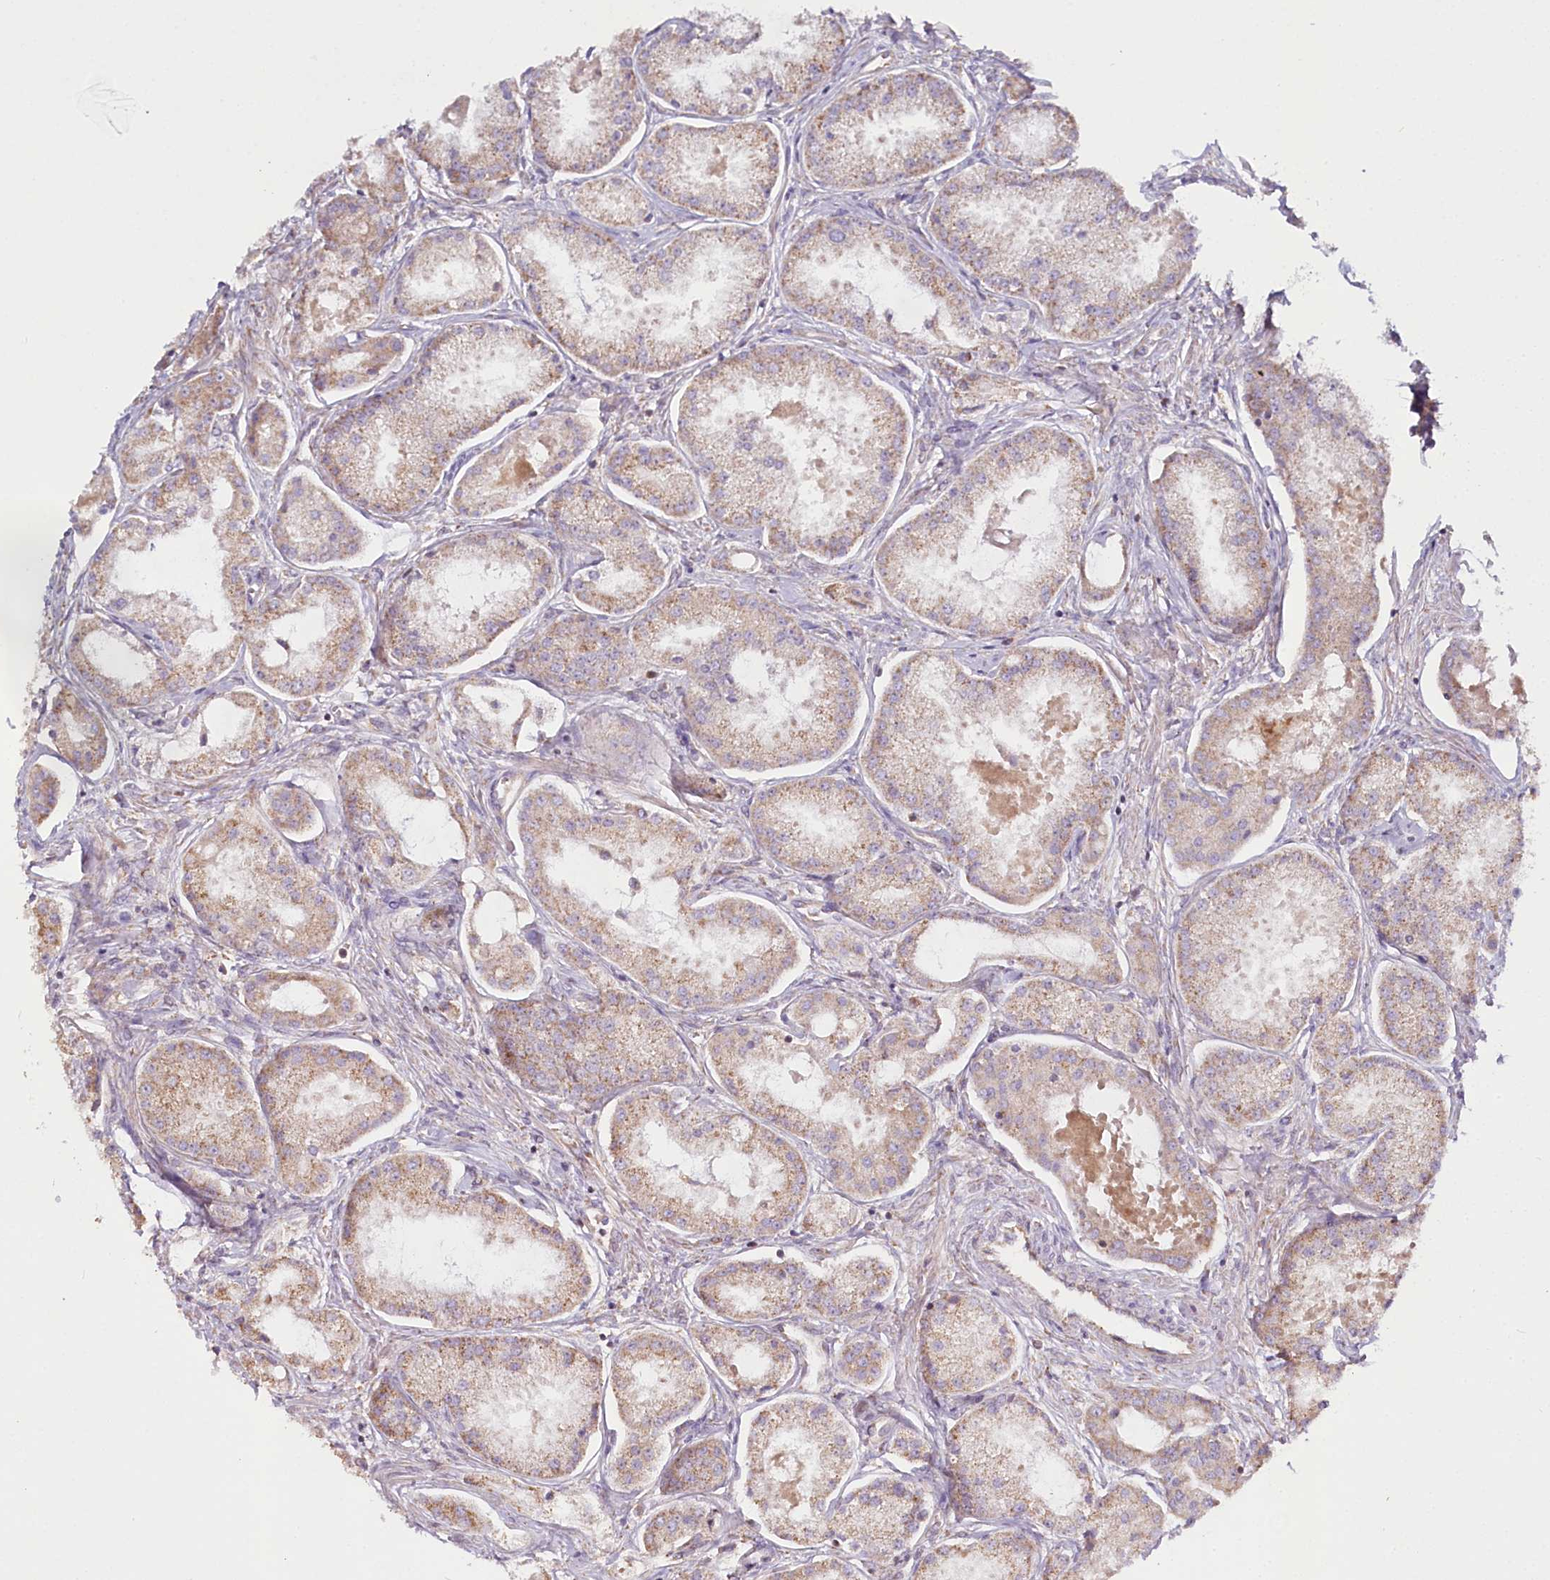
{"staining": {"intensity": "moderate", "quantity": "25%-75%", "location": "cytoplasmic/membranous"}, "tissue": "prostate cancer", "cell_type": "Tumor cells", "image_type": "cancer", "snomed": [{"axis": "morphology", "description": "Adenocarcinoma, Low grade"}, {"axis": "topography", "description": "Prostate"}], "caption": "Brown immunohistochemical staining in human prostate cancer displays moderate cytoplasmic/membranous positivity in approximately 25%-75% of tumor cells.", "gene": "ACOX2", "patient": {"sex": "male", "age": 68}}